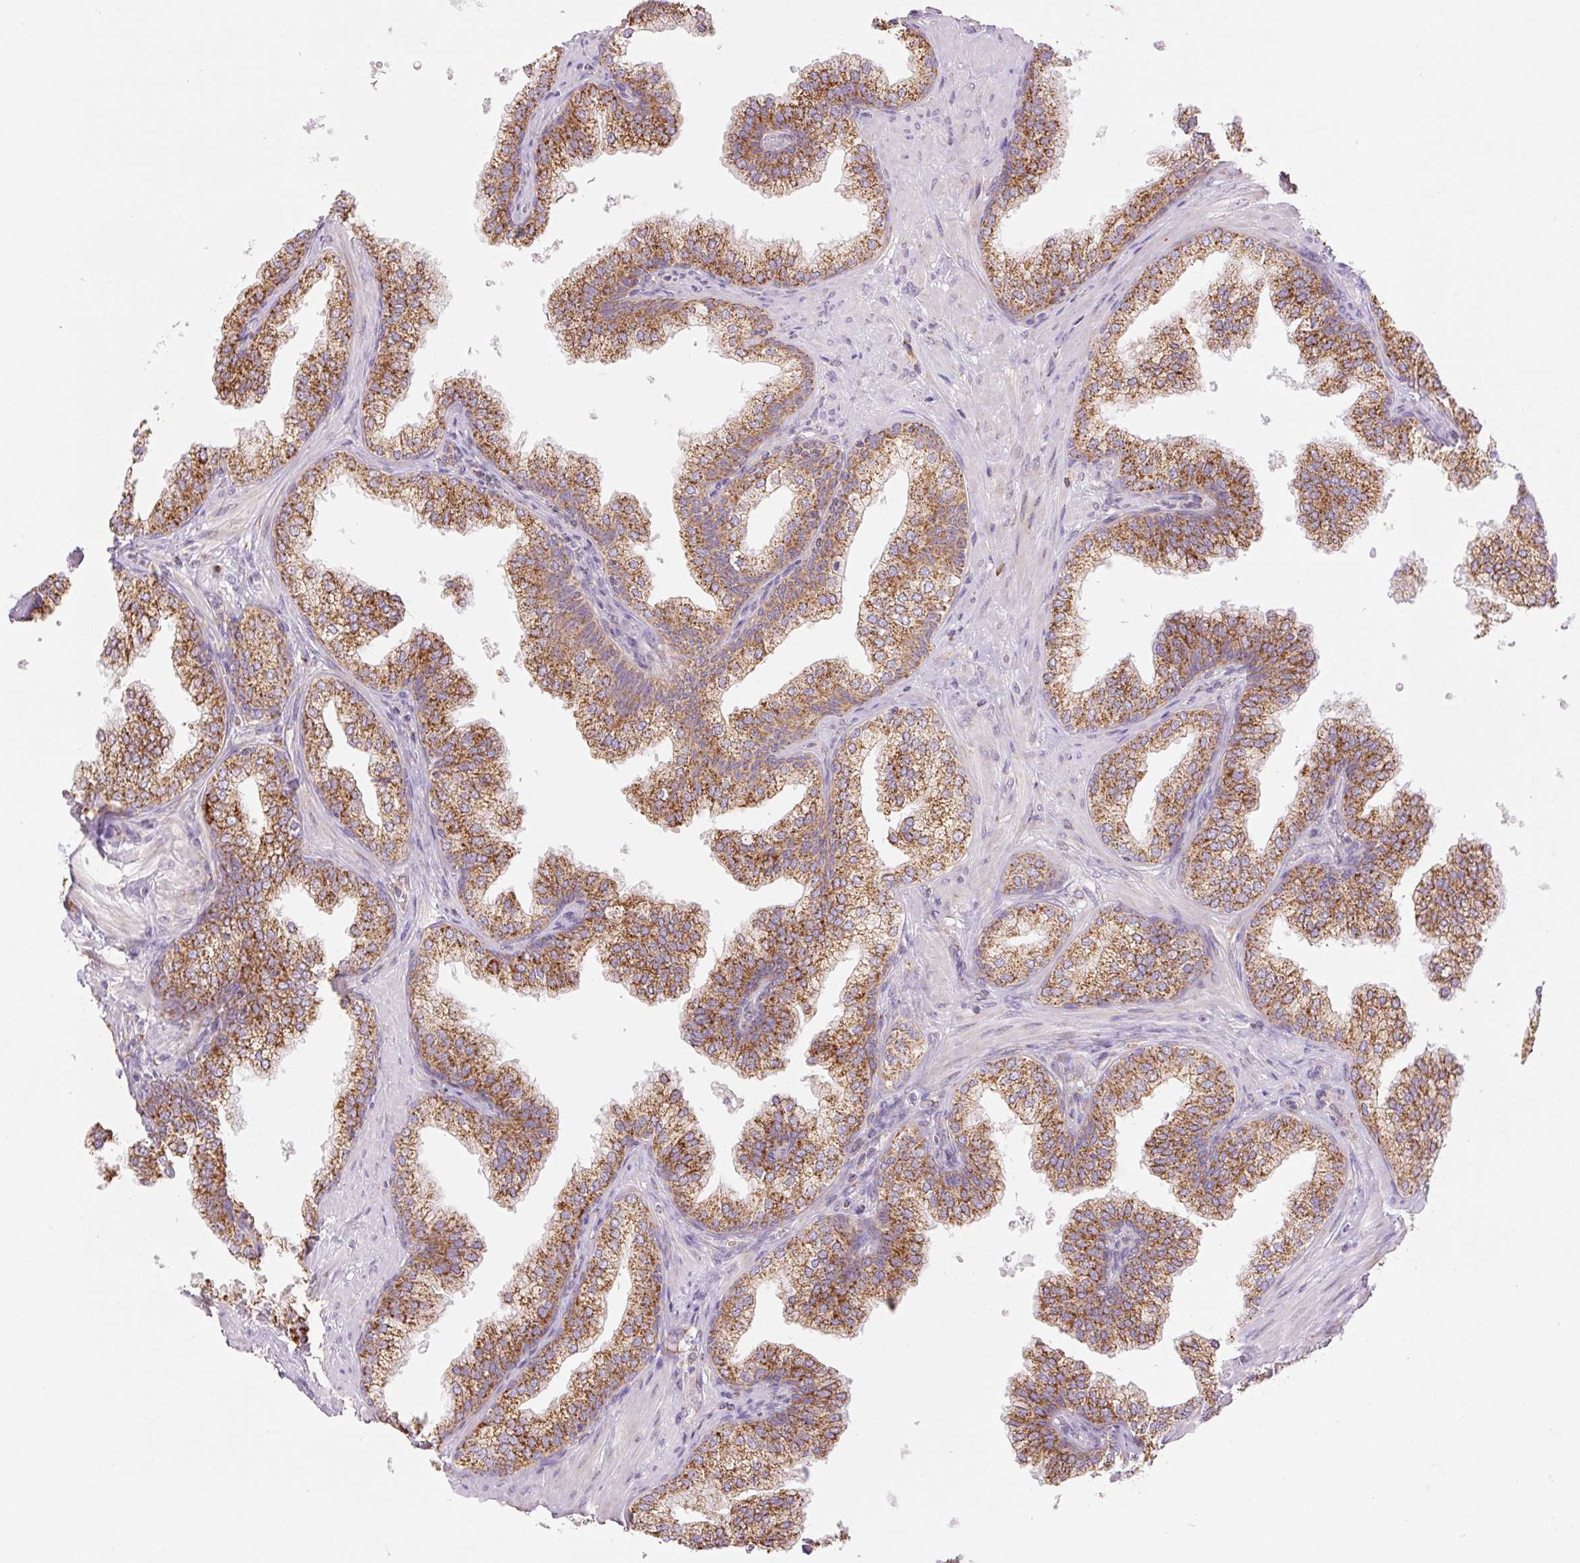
{"staining": {"intensity": "strong", "quantity": ">75%", "location": "cytoplasmic/membranous"}, "tissue": "prostate", "cell_type": "Glandular cells", "image_type": "normal", "snomed": [{"axis": "morphology", "description": "Normal tissue, NOS"}, {"axis": "topography", "description": "Prostate"}], "caption": "This photomicrograph shows IHC staining of benign prostate, with high strong cytoplasmic/membranous positivity in about >75% of glandular cells.", "gene": "GOSR2", "patient": {"sex": "male", "age": 60}}